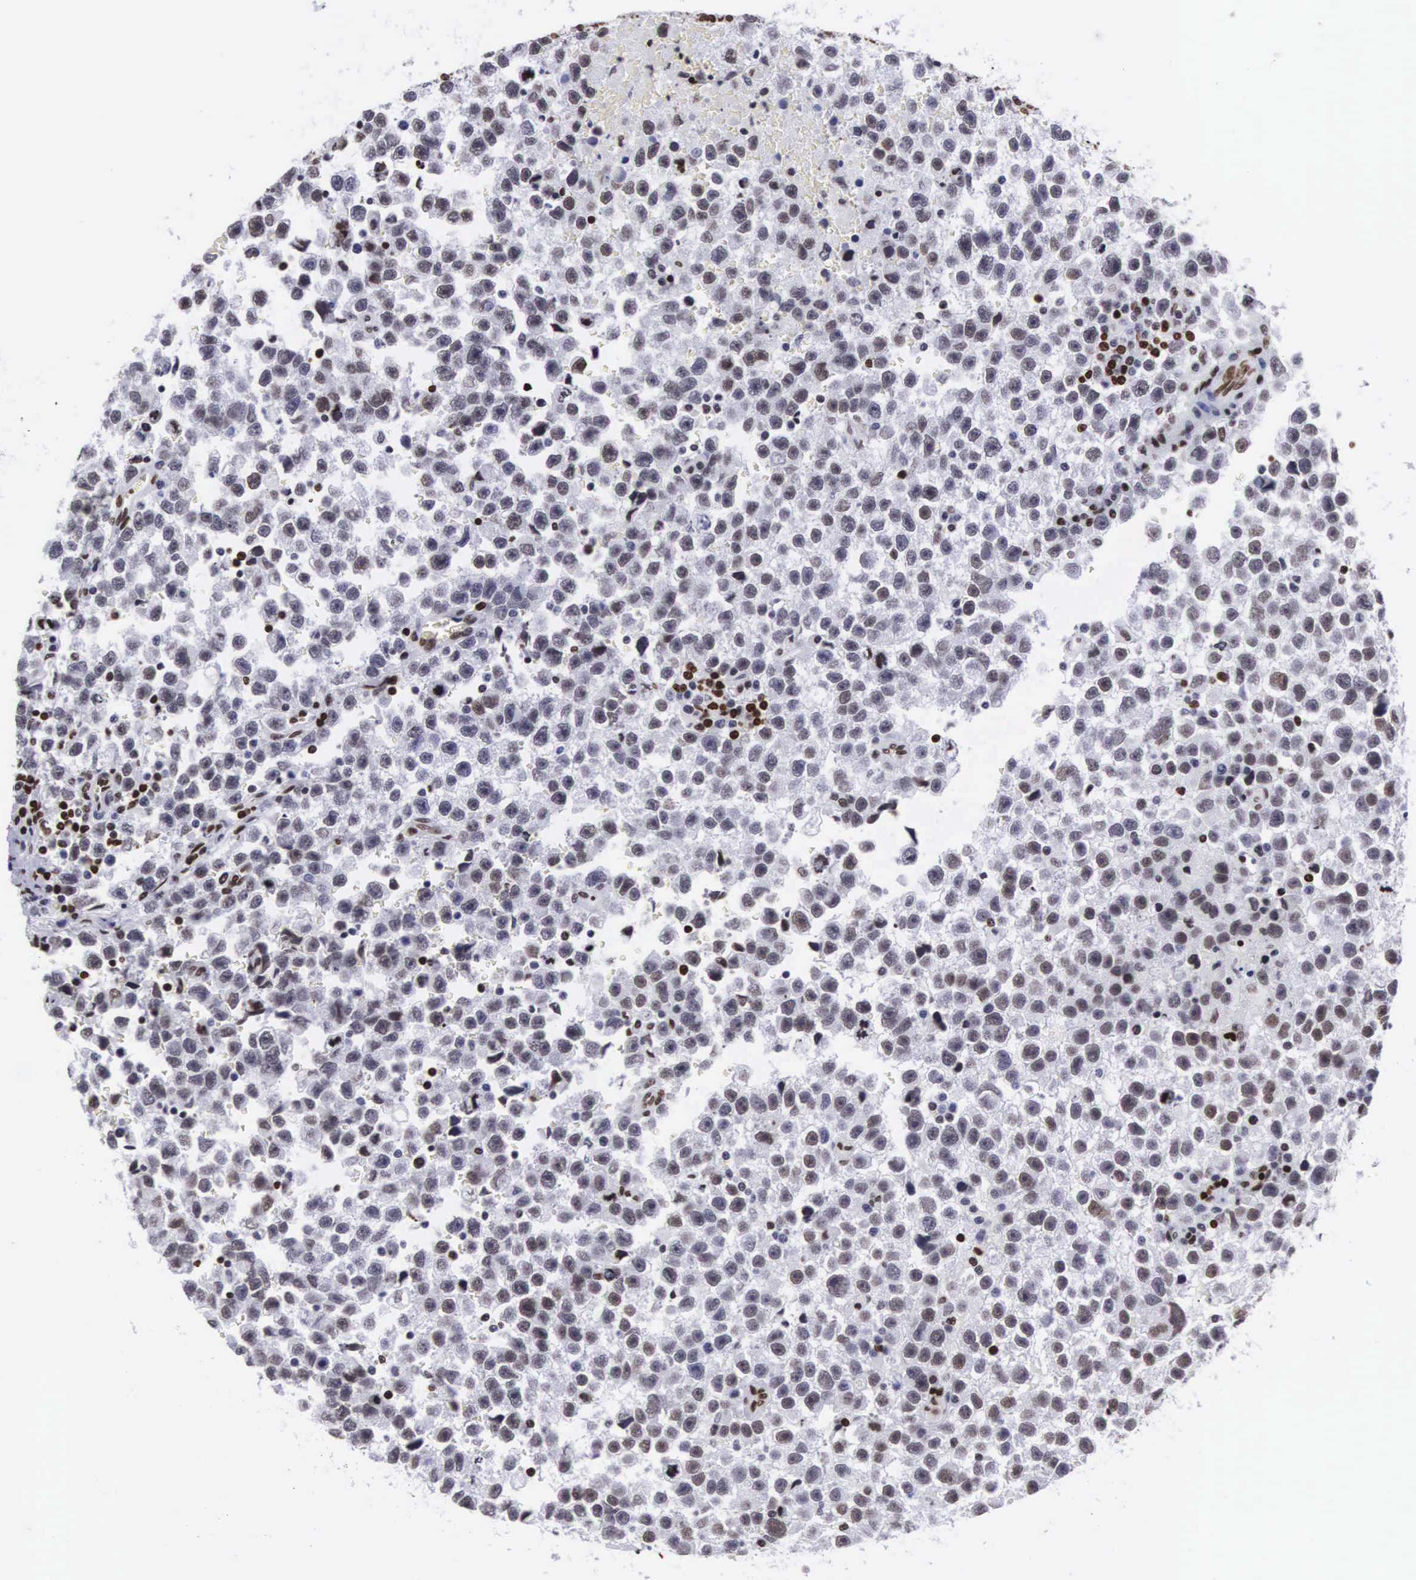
{"staining": {"intensity": "weak", "quantity": "25%-75%", "location": "nuclear"}, "tissue": "testis cancer", "cell_type": "Tumor cells", "image_type": "cancer", "snomed": [{"axis": "morphology", "description": "Seminoma, NOS"}, {"axis": "topography", "description": "Testis"}], "caption": "About 25%-75% of tumor cells in seminoma (testis) show weak nuclear protein expression as visualized by brown immunohistochemical staining.", "gene": "MECP2", "patient": {"sex": "male", "age": 33}}